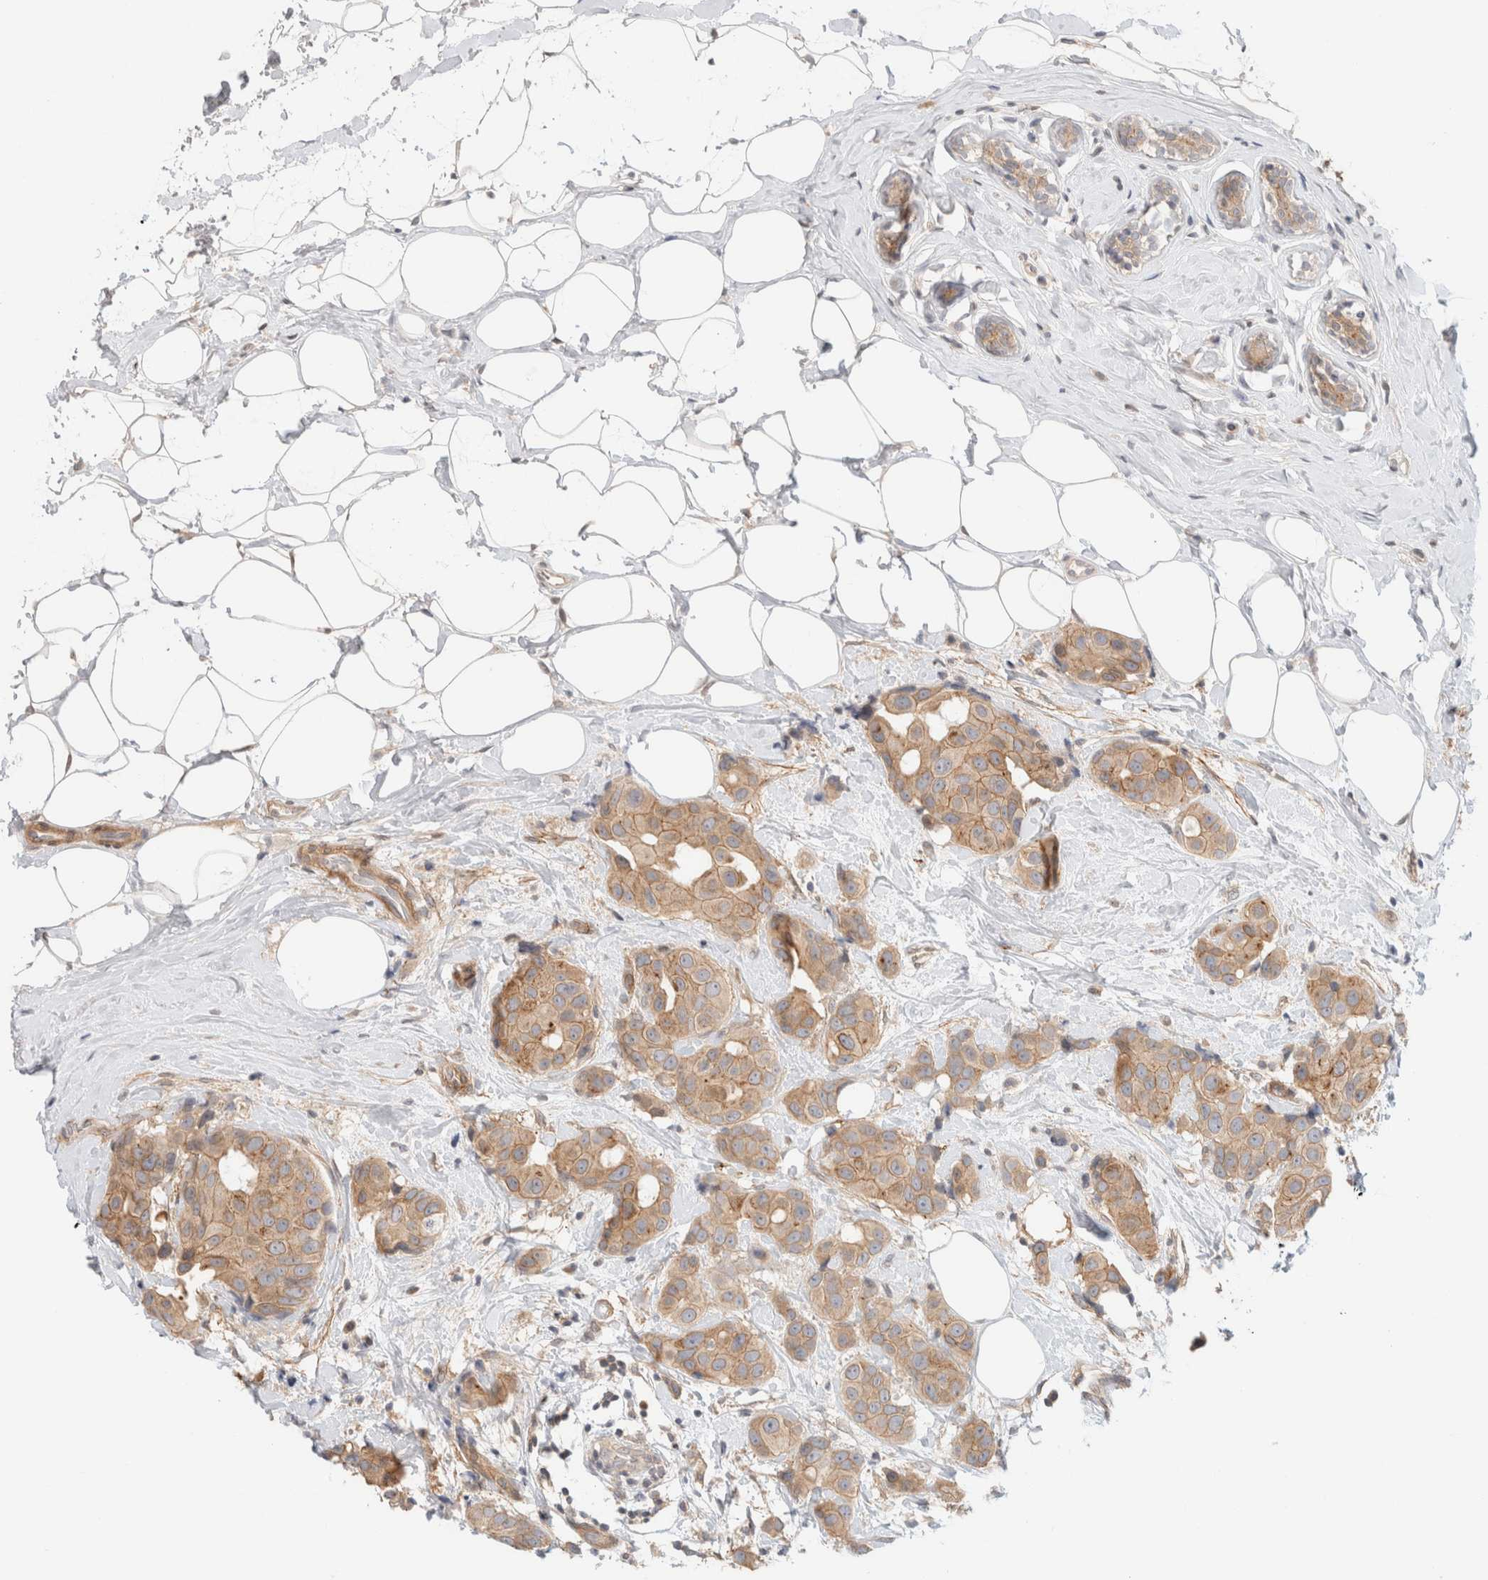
{"staining": {"intensity": "moderate", "quantity": ">75%", "location": "cytoplasmic/membranous"}, "tissue": "breast cancer", "cell_type": "Tumor cells", "image_type": "cancer", "snomed": [{"axis": "morphology", "description": "Normal tissue, NOS"}, {"axis": "morphology", "description": "Duct carcinoma"}, {"axis": "topography", "description": "Breast"}], "caption": "The photomicrograph displays immunohistochemical staining of breast cancer. There is moderate cytoplasmic/membranous positivity is identified in about >75% of tumor cells. (DAB IHC with brightfield microscopy, high magnification).", "gene": "MARK3", "patient": {"sex": "female", "age": 39}}